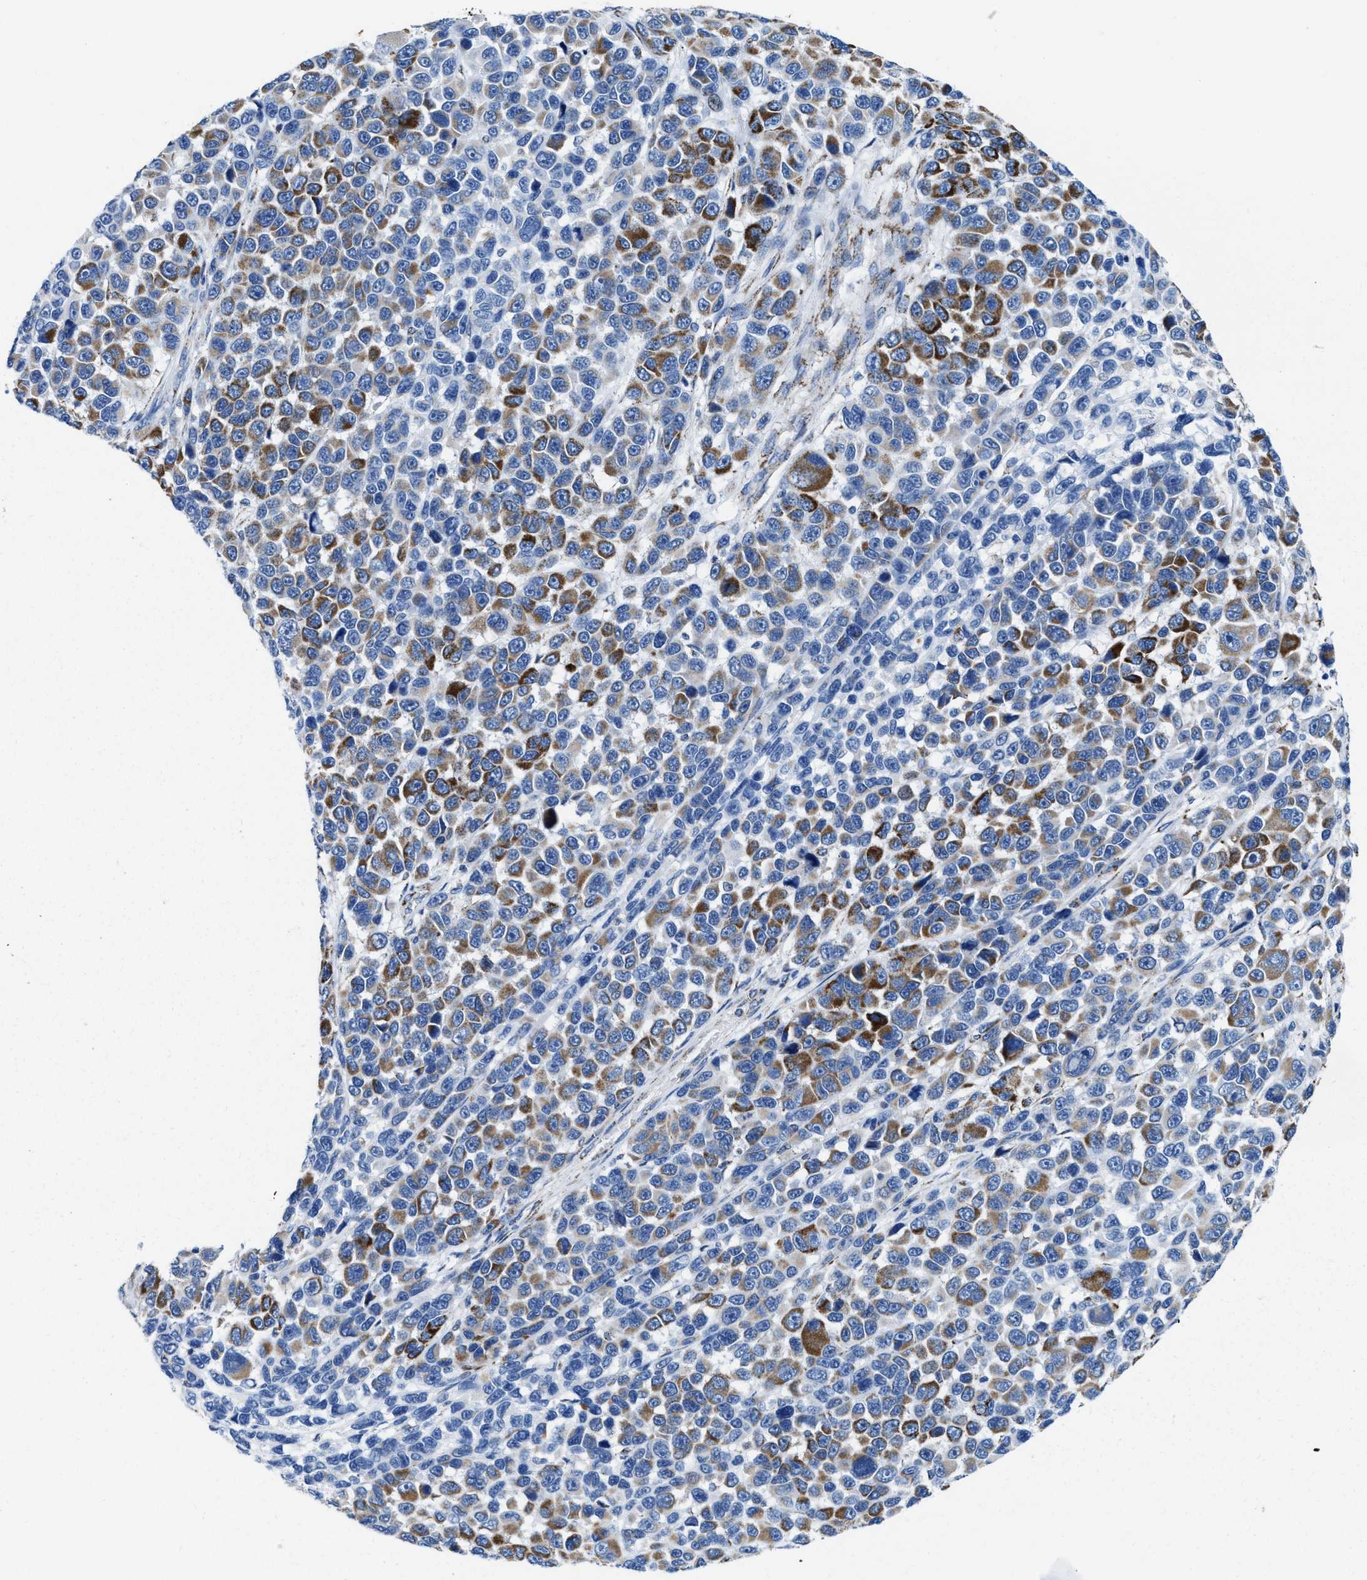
{"staining": {"intensity": "moderate", "quantity": "25%-75%", "location": "cytoplasmic/membranous"}, "tissue": "melanoma", "cell_type": "Tumor cells", "image_type": "cancer", "snomed": [{"axis": "morphology", "description": "Malignant melanoma, NOS"}, {"axis": "topography", "description": "Skin"}], "caption": "Human malignant melanoma stained with a brown dye exhibits moderate cytoplasmic/membranous positive expression in about 25%-75% of tumor cells.", "gene": "ALDH1B1", "patient": {"sex": "male", "age": 53}}